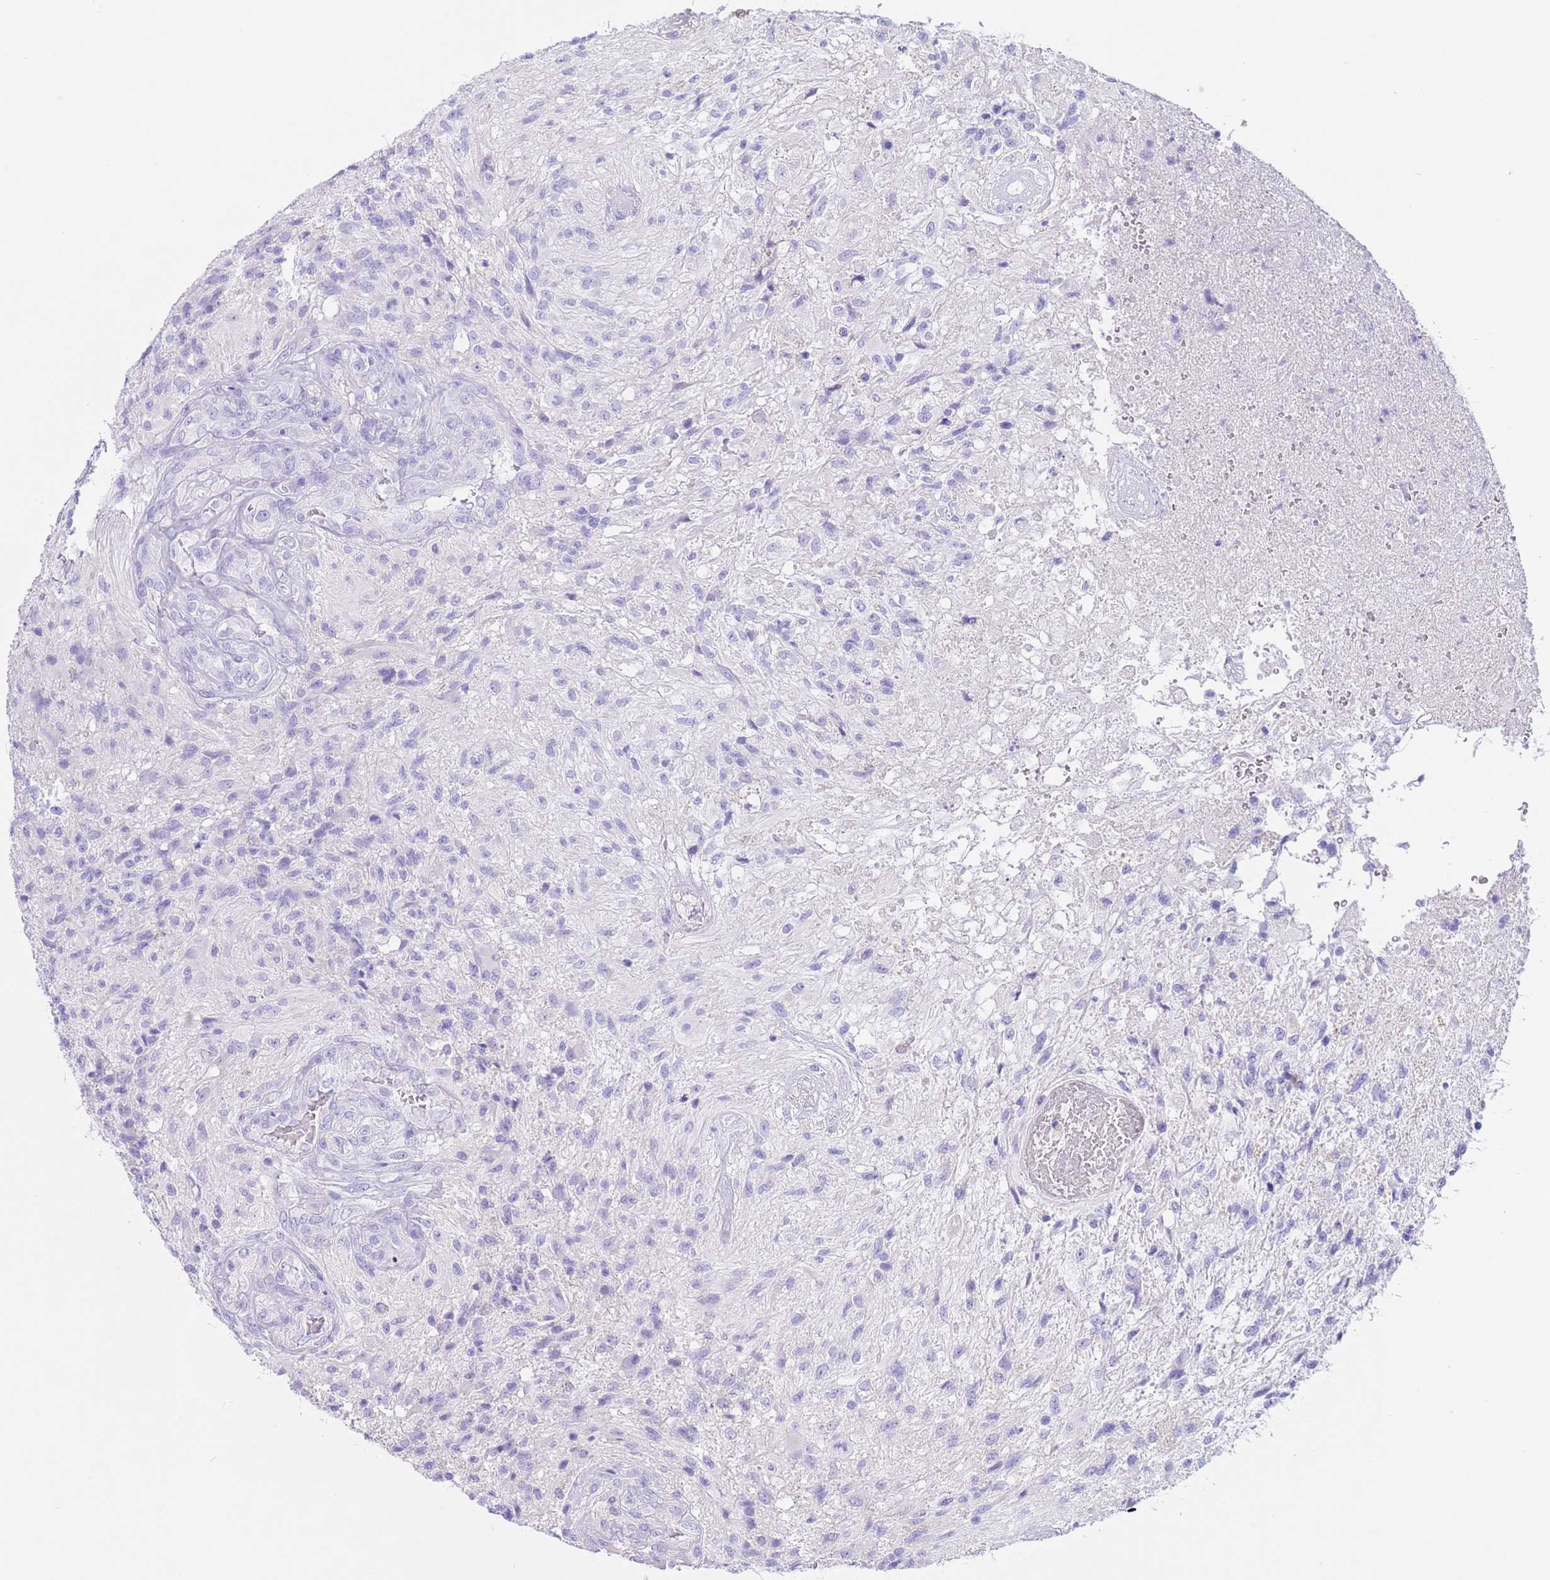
{"staining": {"intensity": "negative", "quantity": "none", "location": "none"}, "tissue": "glioma", "cell_type": "Tumor cells", "image_type": "cancer", "snomed": [{"axis": "morphology", "description": "Glioma, malignant, High grade"}, {"axis": "topography", "description": "Brain"}], "caption": "Human high-grade glioma (malignant) stained for a protein using immunohistochemistry (IHC) displays no staining in tumor cells.", "gene": "CPB1", "patient": {"sex": "male", "age": 56}}